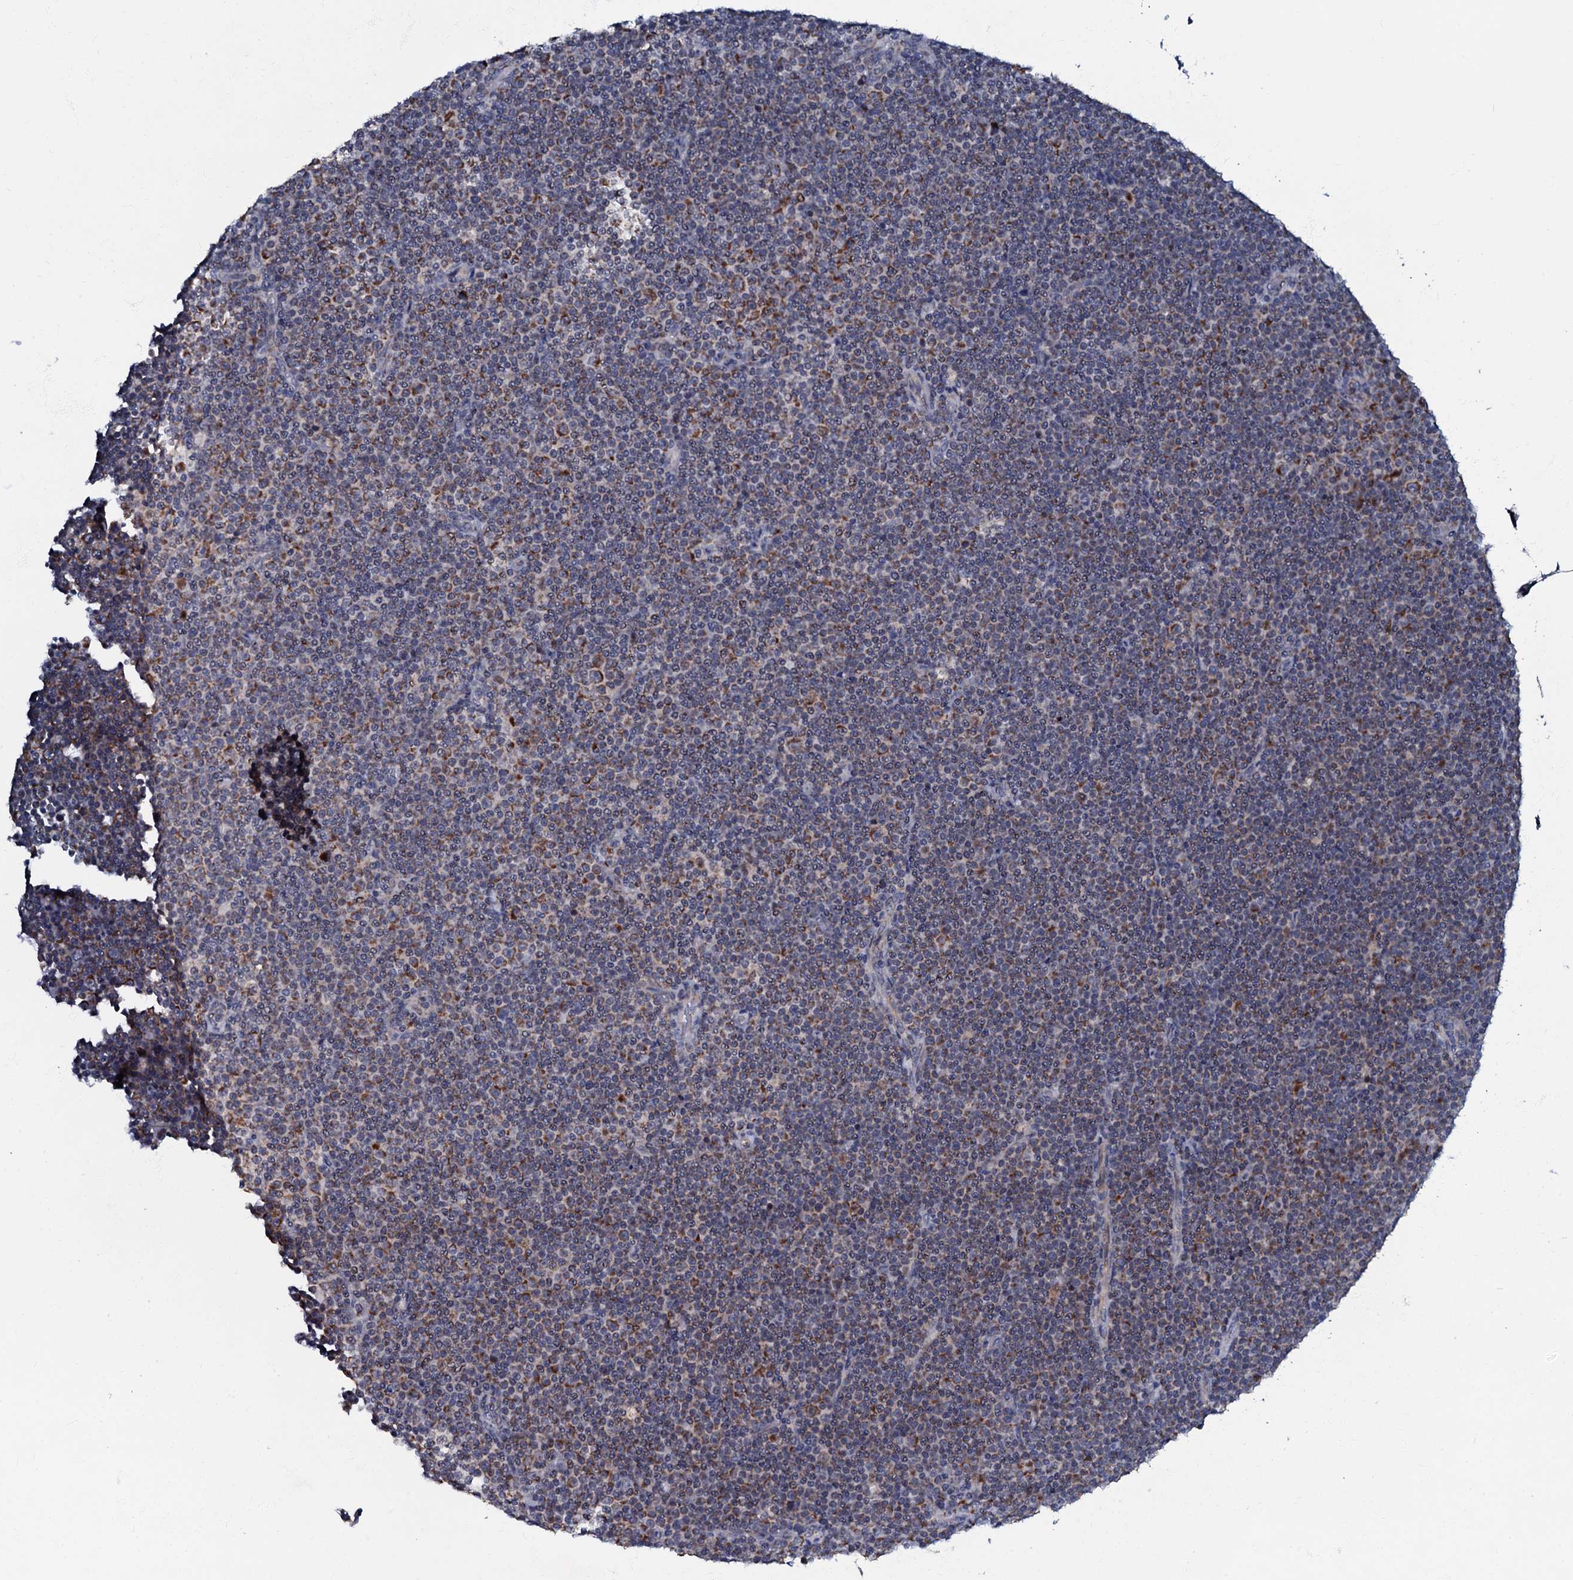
{"staining": {"intensity": "moderate", "quantity": "<25%", "location": "cytoplasmic/membranous"}, "tissue": "lymphoma", "cell_type": "Tumor cells", "image_type": "cancer", "snomed": [{"axis": "morphology", "description": "Malignant lymphoma, non-Hodgkin's type, Low grade"}, {"axis": "topography", "description": "Lymph node"}], "caption": "Lymphoma stained with DAB (3,3'-diaminobenzidine) immunohistochemistry (IHC) displays low levels of moderate cytoplasmic/membranous expression in about <25% of tumor cells. The staining is performed using DAB (3,3'-diaminobenzidine) brown chromogen to label protein expression. The nuclei are counter-stained blue using hematoxylin.", "gene": "MRPL51", "patient": {"sex": "female", "age": 67}}